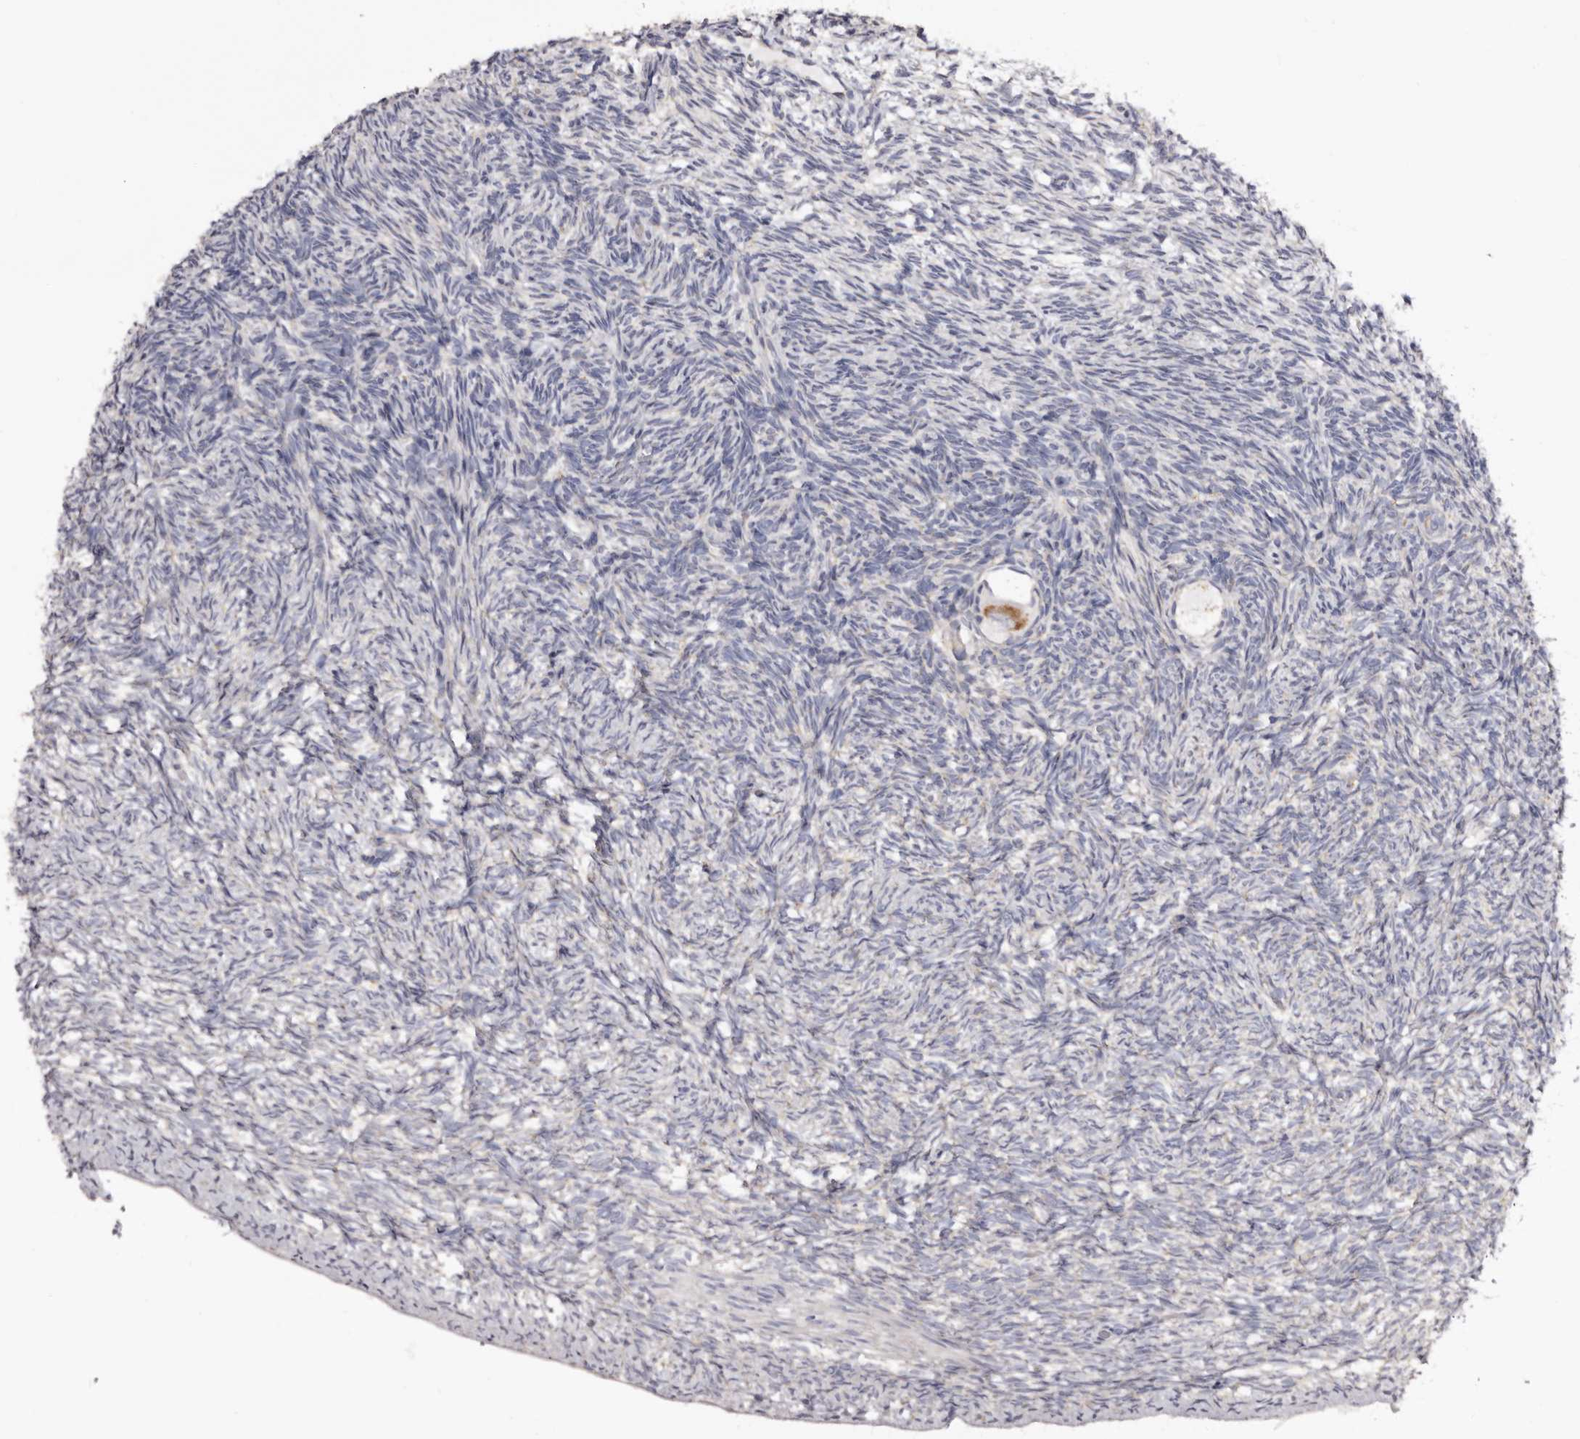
{"staining": {"intensity": "moderate", "quantity": "25%-75%", "location": "cytoplasmic/membranous"}, "tissue": "ovary", "cell_type": "Follicle cells", "image_type": "normal", "snomed": [{"axis": "morphology", "description": "Normal tissue, NOS"}, {"axis": "topography", "description": "Ovary"}], "caption": "Immunohistochemistry (IHC) histopathology image of normal human ovary stained for a protein (brown), which demonstrates medium levels of moderate cytoplasmic/membranous staining in about 25%-75% of follicle cells.", "gene": "CASQ1", "patient": {"sex": "female", "age": 34}}